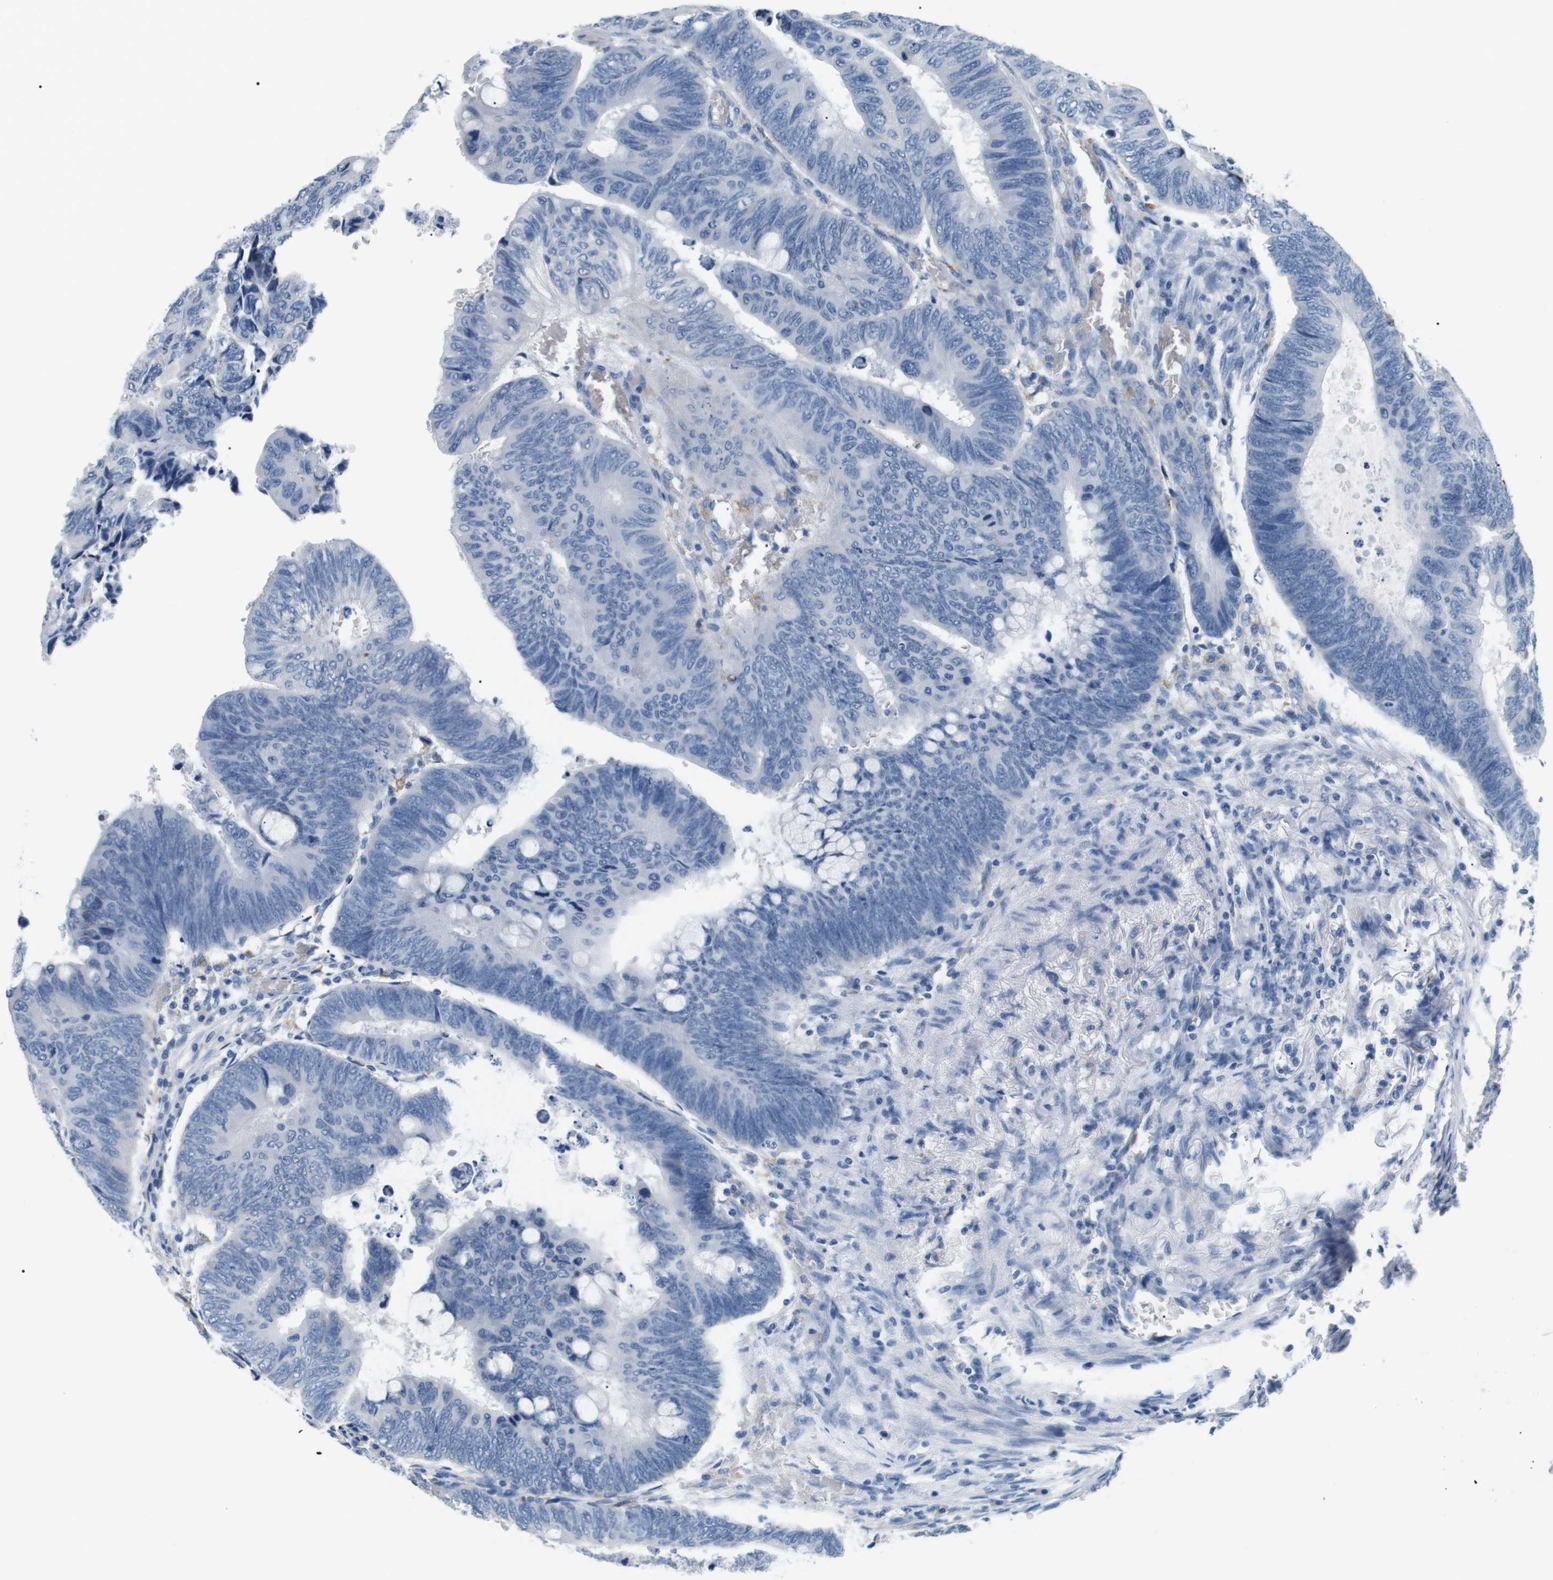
{"staining": {"intensity": "negative", "quantity": "none", "location": "none"}, "tissue": "colorectal cancer", "cell_type": "Tumor cells", "image_type": "cancer", "snomed": [{"axis": "morphology", "description": "Normal tissue, NOS"}, {"axis": "morphology", "description": "Adenocarcinoma, NOS"}, {"axis": "topography", "description": "Rectum"}, {"axis": "topography", "description": "Peripheral nerve tissue"}], "caption": "Immunohistochemistry (IHC) micrograph of colorectal cancer stained for a protein (brown), which reveals no staining in tumor cells. (Immunohistochemistry, brightfield microscopy, high magnification).", "gene": "FCGRT", "patient": {"sex": "male", "age": 92}}